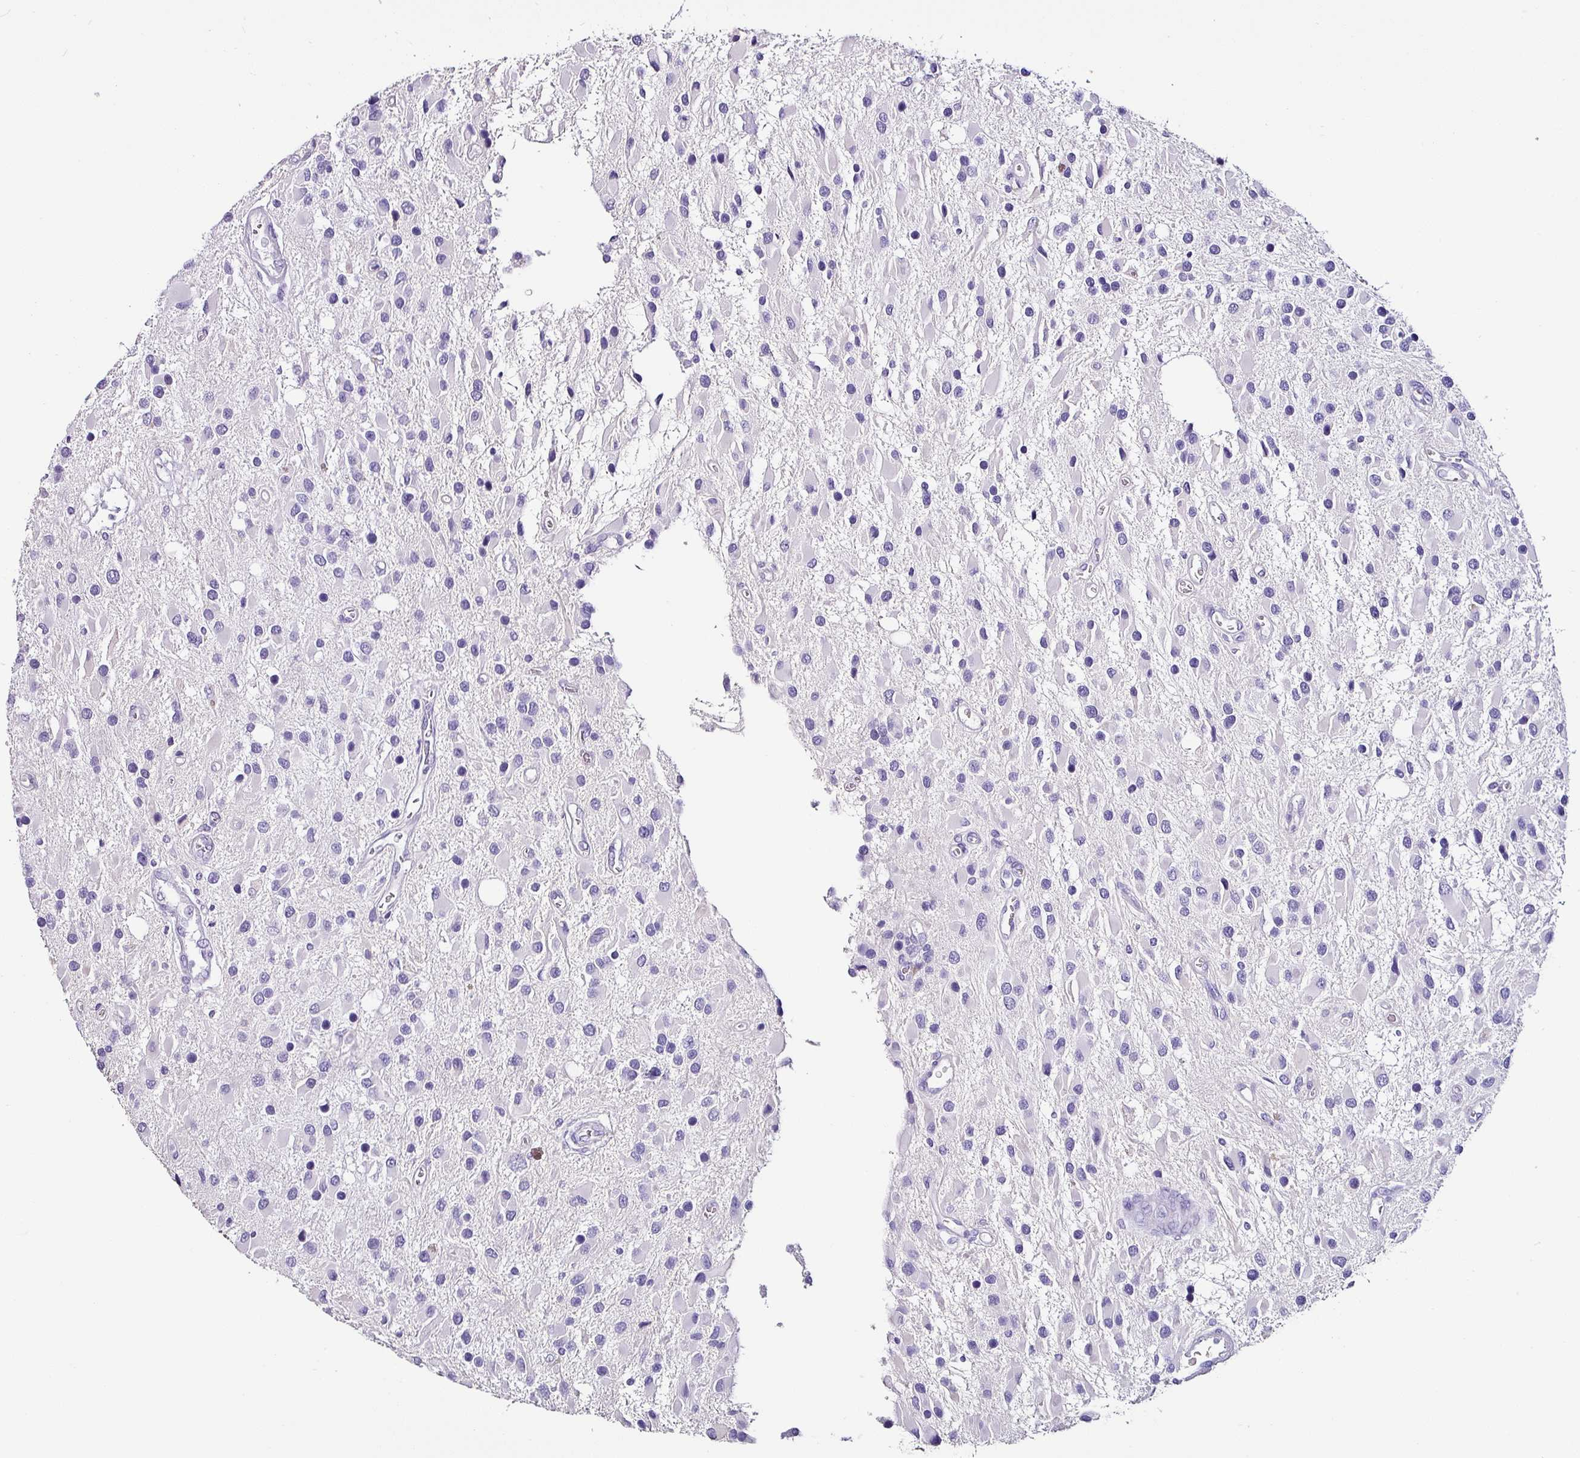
{"staining": {"intensity": "negative", "quantity": "none", "location": "none"}, "tissue": "glioma", "cell_type": "Tumor cells", "image_type": "cancer", "snomed": [{"axis": "morphology", "description": "Glioma, malignant, High grade"}, {"axis": "topography", "description": "Brain"}], "caption": "Immunohistochemistry of malignant glioma (high-grade) demonstrates no expression in tumor cells.", "gene": "NAPSA", "patient": {"sex": "male", "age": 53}}